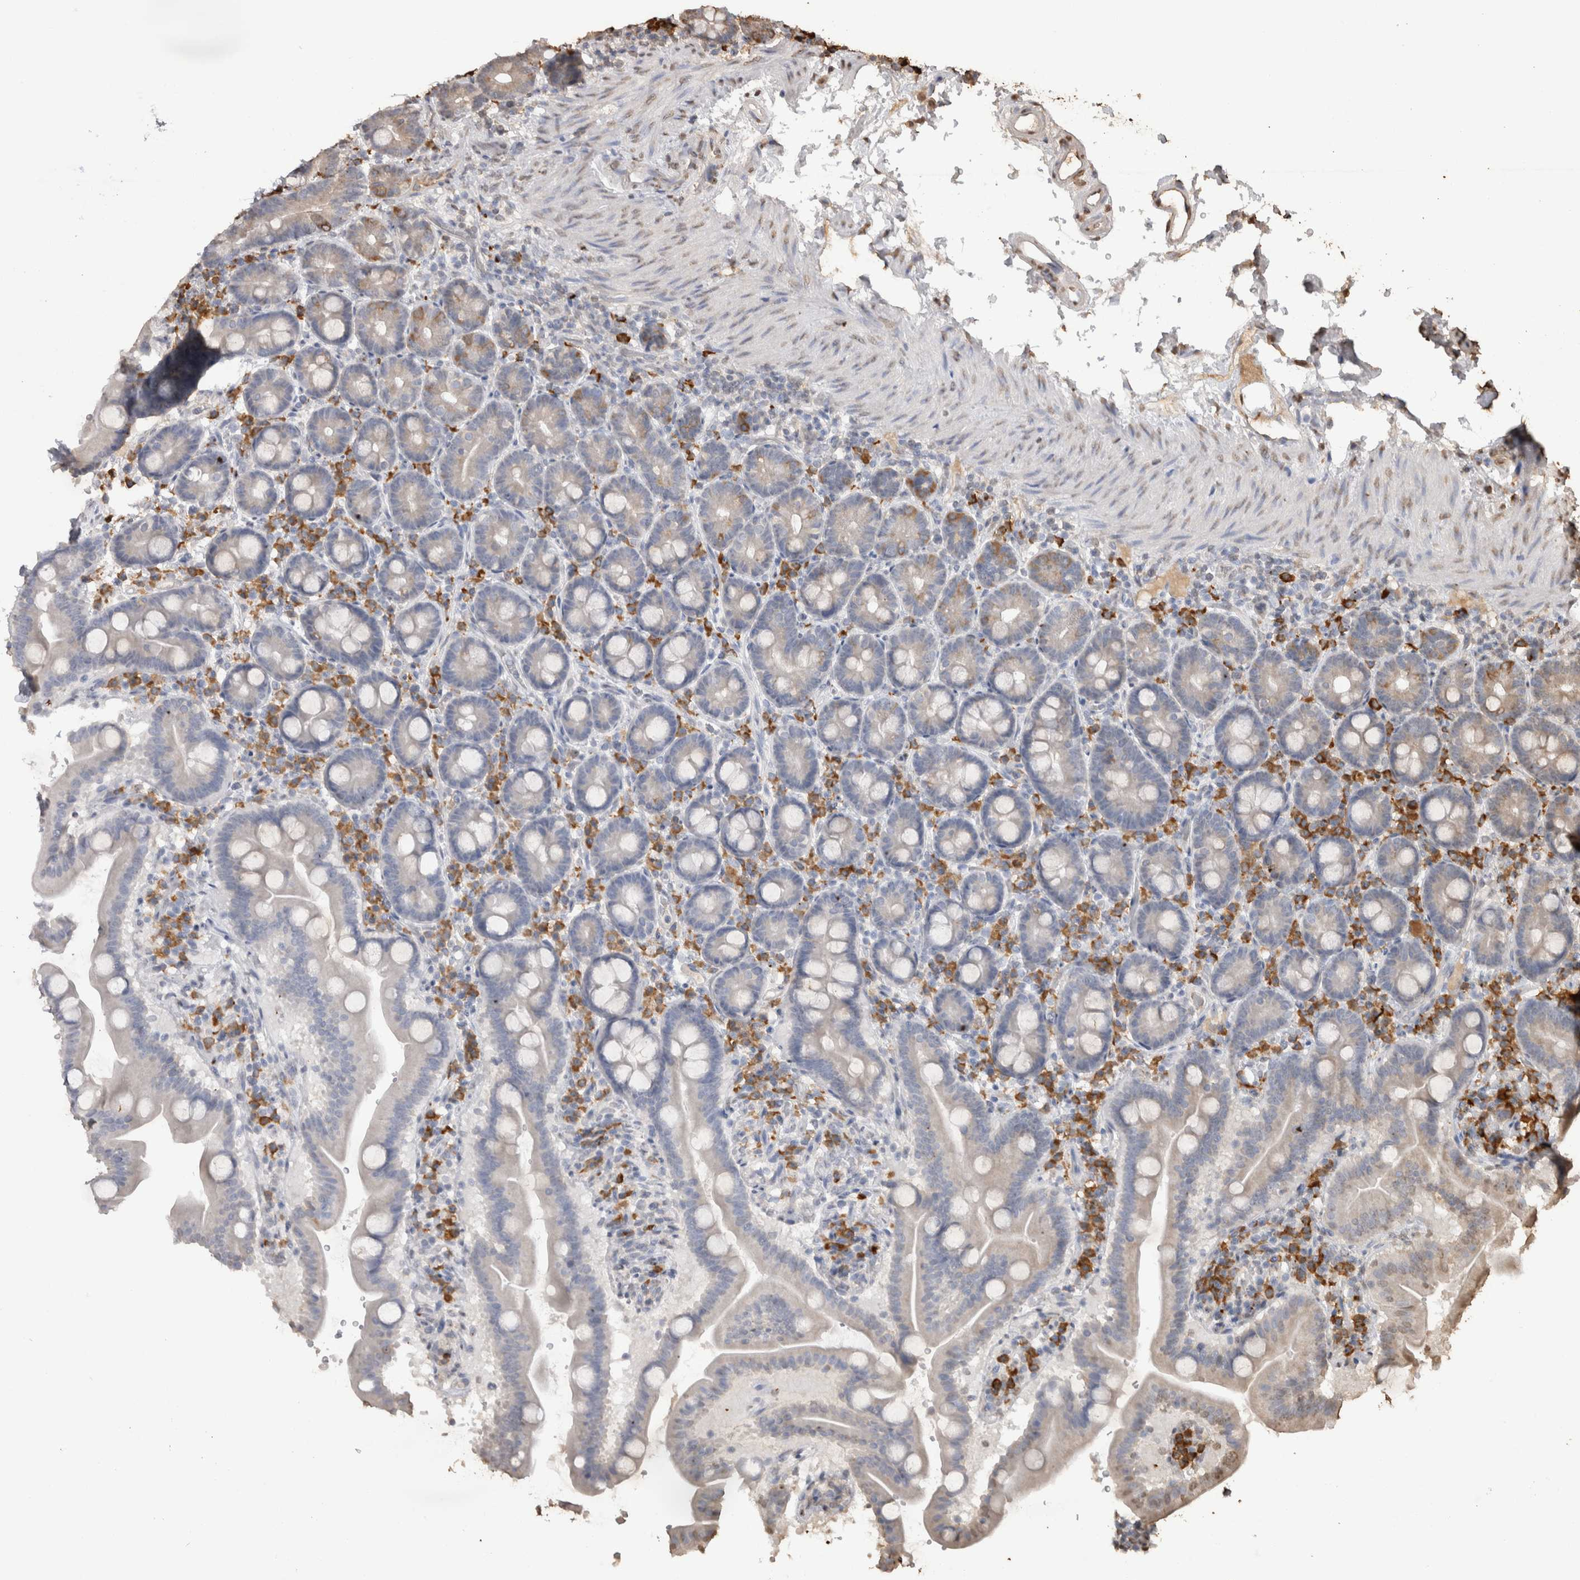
{"staining": {"intensity": "weak", "quantity": "25%-75%", "location": "cytoplasmic/membranous"}, "tissue": "duodenum", "cell_type": "Glandular cells", "image_type": "normal", "snomed": [{"axis": "morphology", "description": "Normal tissue, NOS"}, {"axis": "topography", "description": "Duodenum"}], "caption": "Immunohistochemical staining of unremarkable human duodenum reveals 25%-75% levels of weak cytoplasmic/membranous protein expression in about 25%-75% of glandular cells.", "gene": "CRELD2", "patient": {"sex": "male", "age": 54}}